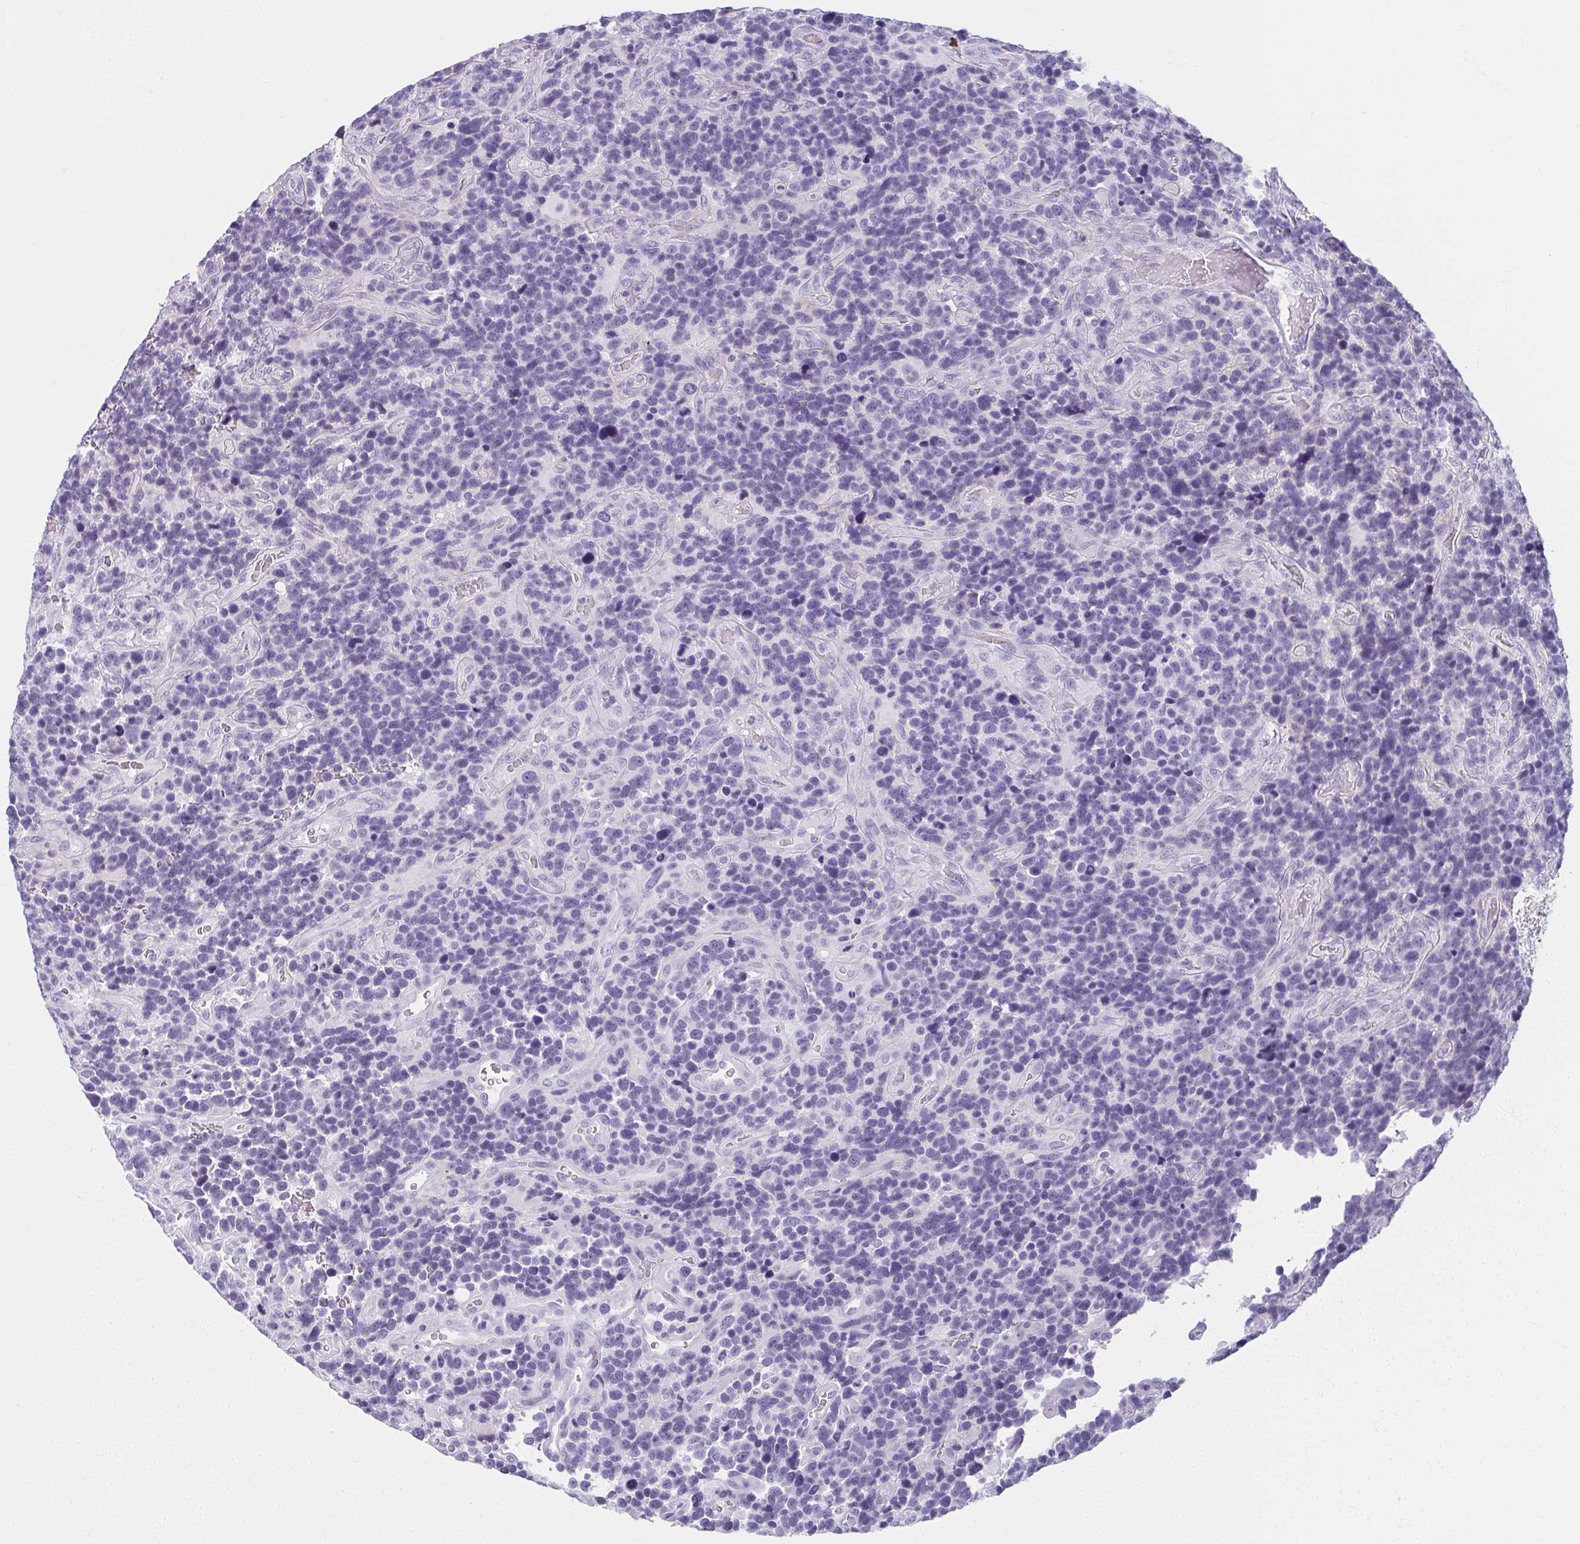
{"staining": {"intensity": "negative", "quantity": "none", "location": "none"}, "tissue": "glioma", "cell_type": "Tumor cells", "image_type": "cancer", "snomed": [{"axis": "morphology", "description": "Glioma, malignant, High grade"}, {"axis": "topography", "description": "Brain"}], "caption": "Immunohistochemical staining of malignant high-grade glioma displays no significant expression in tumor cells.", "gene": "MOBP", "patient": {"sex": "male", "age": 33}}